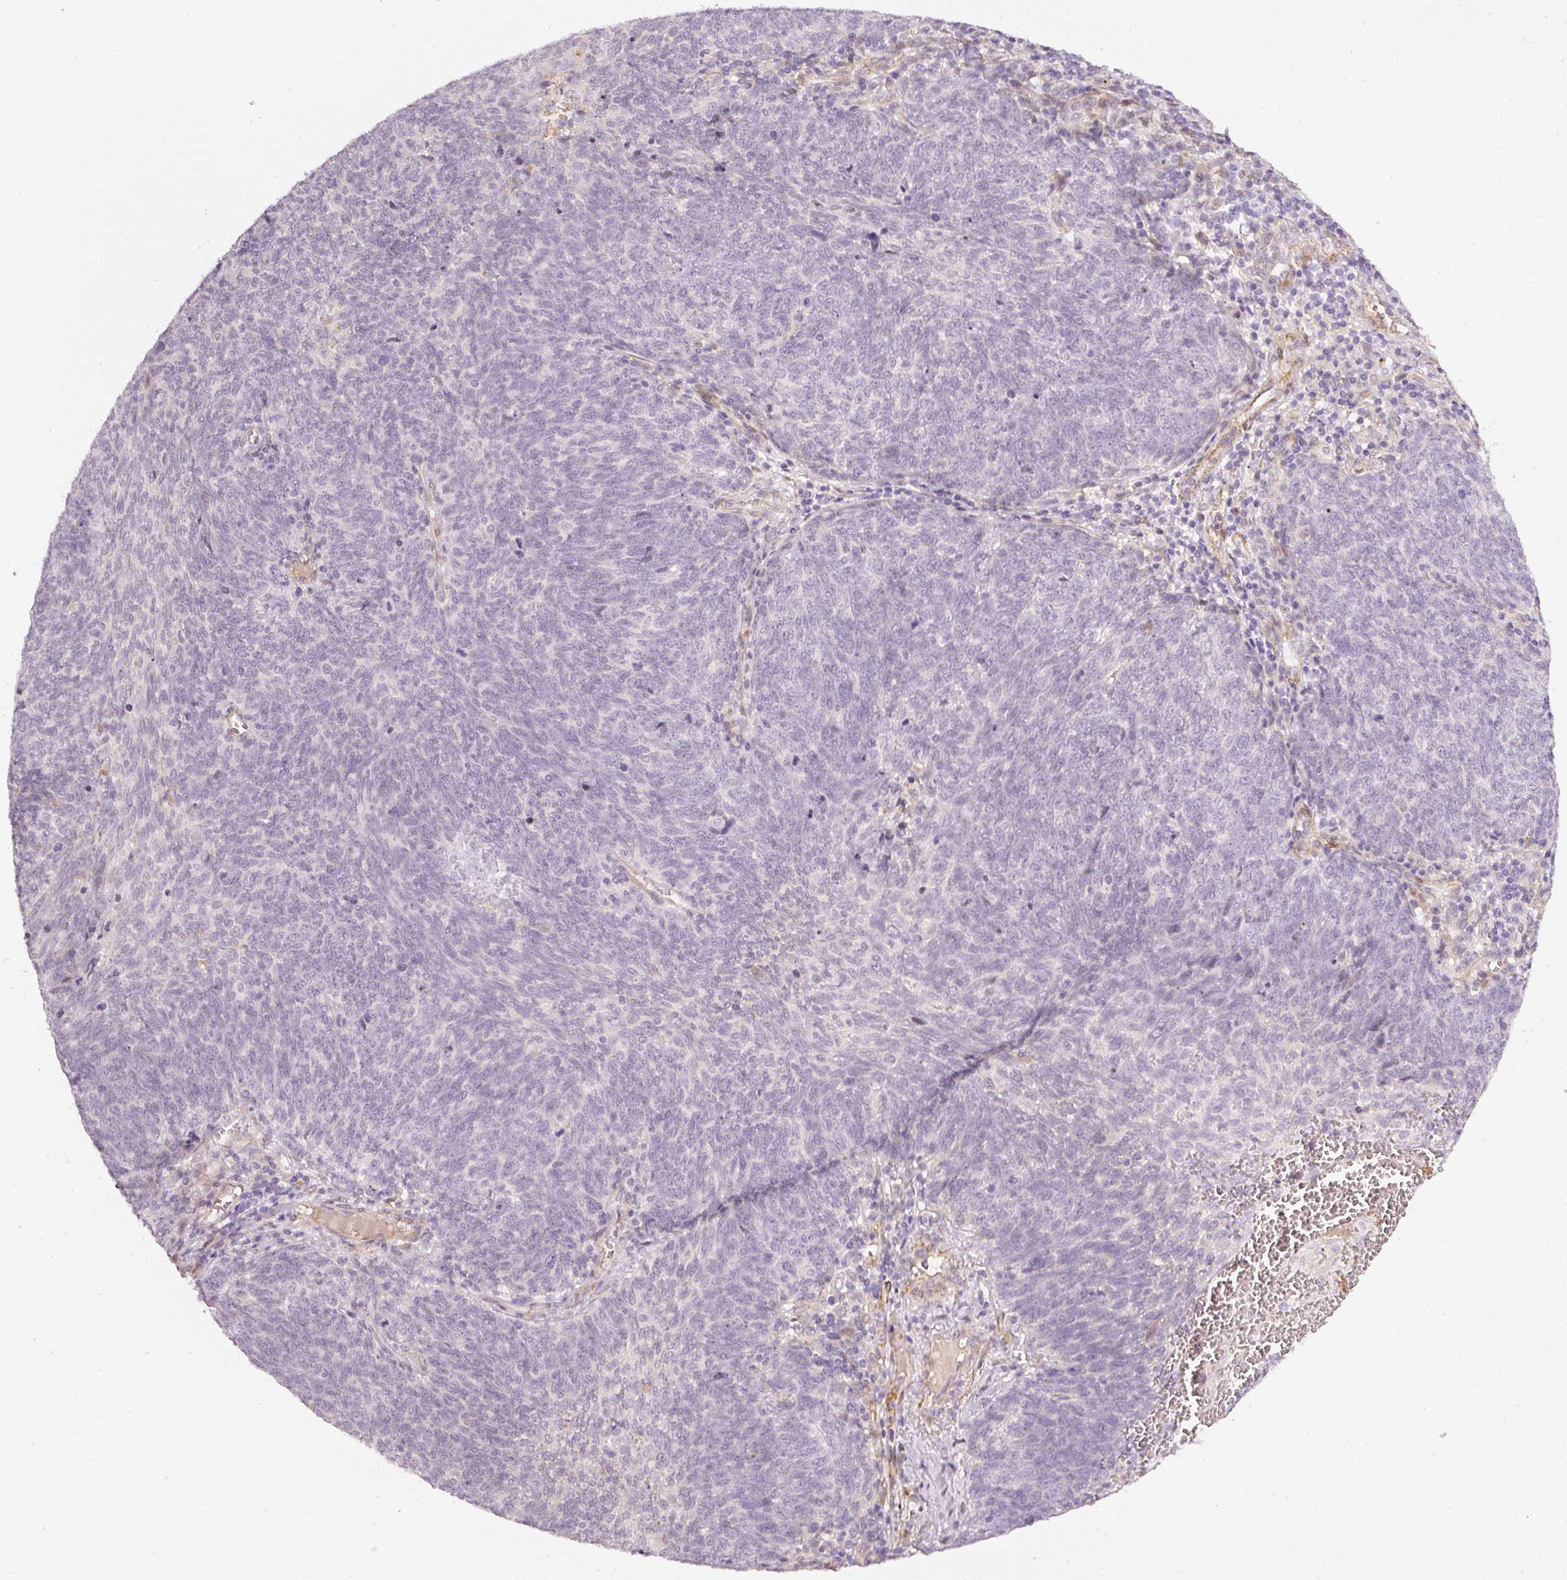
{"staining": {"intensity": "negative", "quantity": "none", "location": "none"}, "tissue": "lung cancer", "cell_type": "Tumor cells", "image_type": "cancer", "snomed": [{"axis": "morphology", "description": "Squamous cell carcinoma, NOS"}, {"axis": "topography", "description": "Lung"}], "caption": "An image of human squamous cell carcinoma (lung) is negative for staining in tumor cells. (Stains: DAB (3,3'-diaminobenzidine) IHC with hematoxylin counter stain, Microscopy: brightfield microscopy at high magnification).", "gene": "TOGARAM1", "patient": {"sex": "female", "age": 72}}